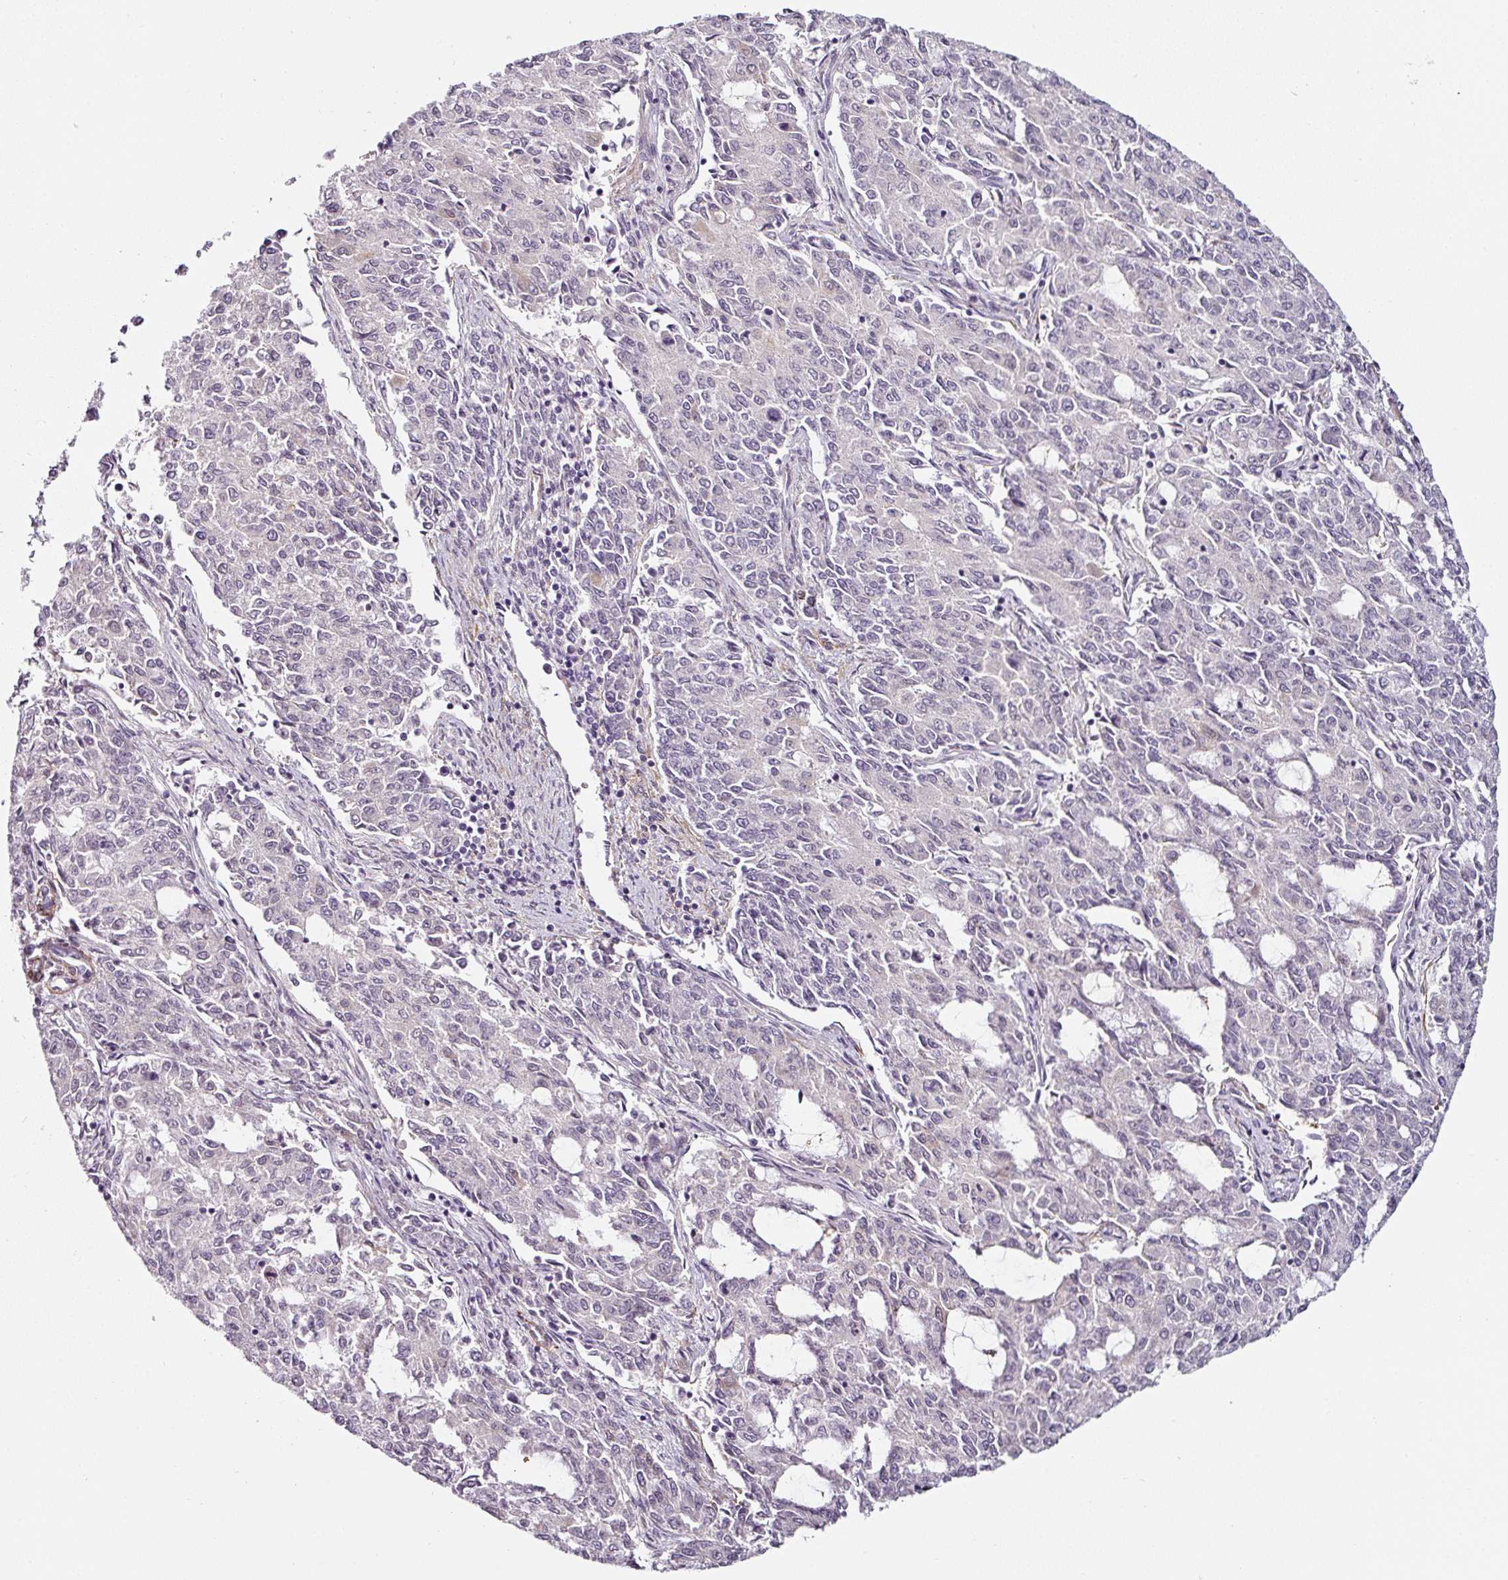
{"staining": {"intensity": "negative", "quantity": "none", "location": "none"}, "tissue": "endometrial cancer", "cell_type": "Tumor cells", "image_type": "cancer", "snomed": [{"axis": "morphology", "description": "Adenocarcinoma, NOS"}, {"axis": "topography", "description": "Endometrium"}], "caption": "High magnification brightfield microscopy of adenocarcinoma (endometrial) stained with DAB (3,3'-diaminobenzidine) (brown) and counterstained with hematoxylin (blue): tumor cells show no significant positivity. Nuclei are stained in blue.", "gene": "CAP2", "patient": {"sex": "female", "age": 50}}